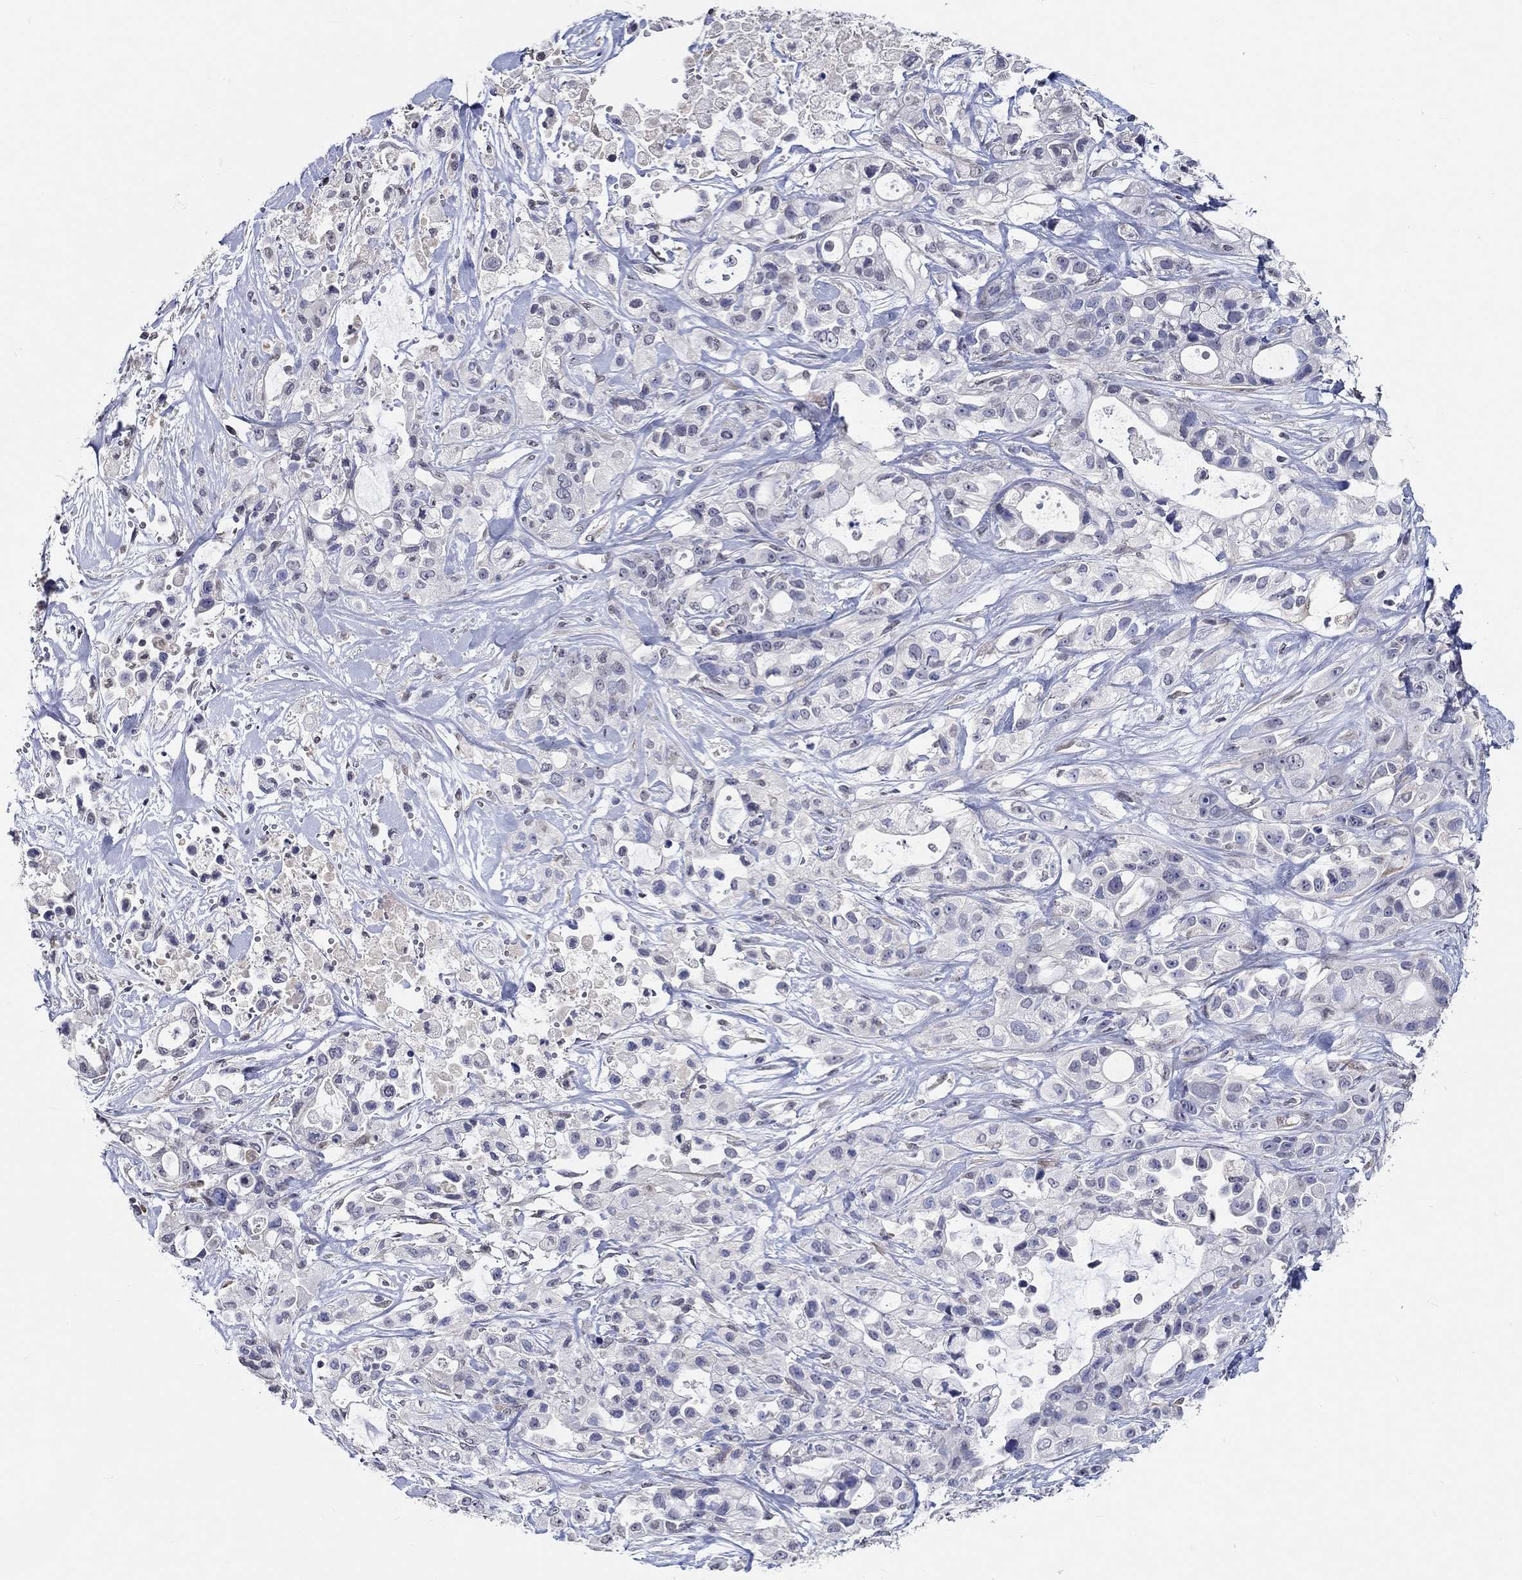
{"staining": {"intensity": "negative", "quantity": "none", "location": "none"}, "tissue": "pancreatic cancer", "cell_type": "Tumor cells", "image_type": "cancer", "snomed": [{"axis": "morphology", "description": "Adenocarcinoma, NOS"}, {"axis": "topography", "description": "Pancreas"}], "caption": "Immunohistochemical staining of adenocarcinoma (pancreatic) shows no significant staining in tumor cells.", "gene": "PDE1B", "patient": {"sex": "male", "age": 44}}